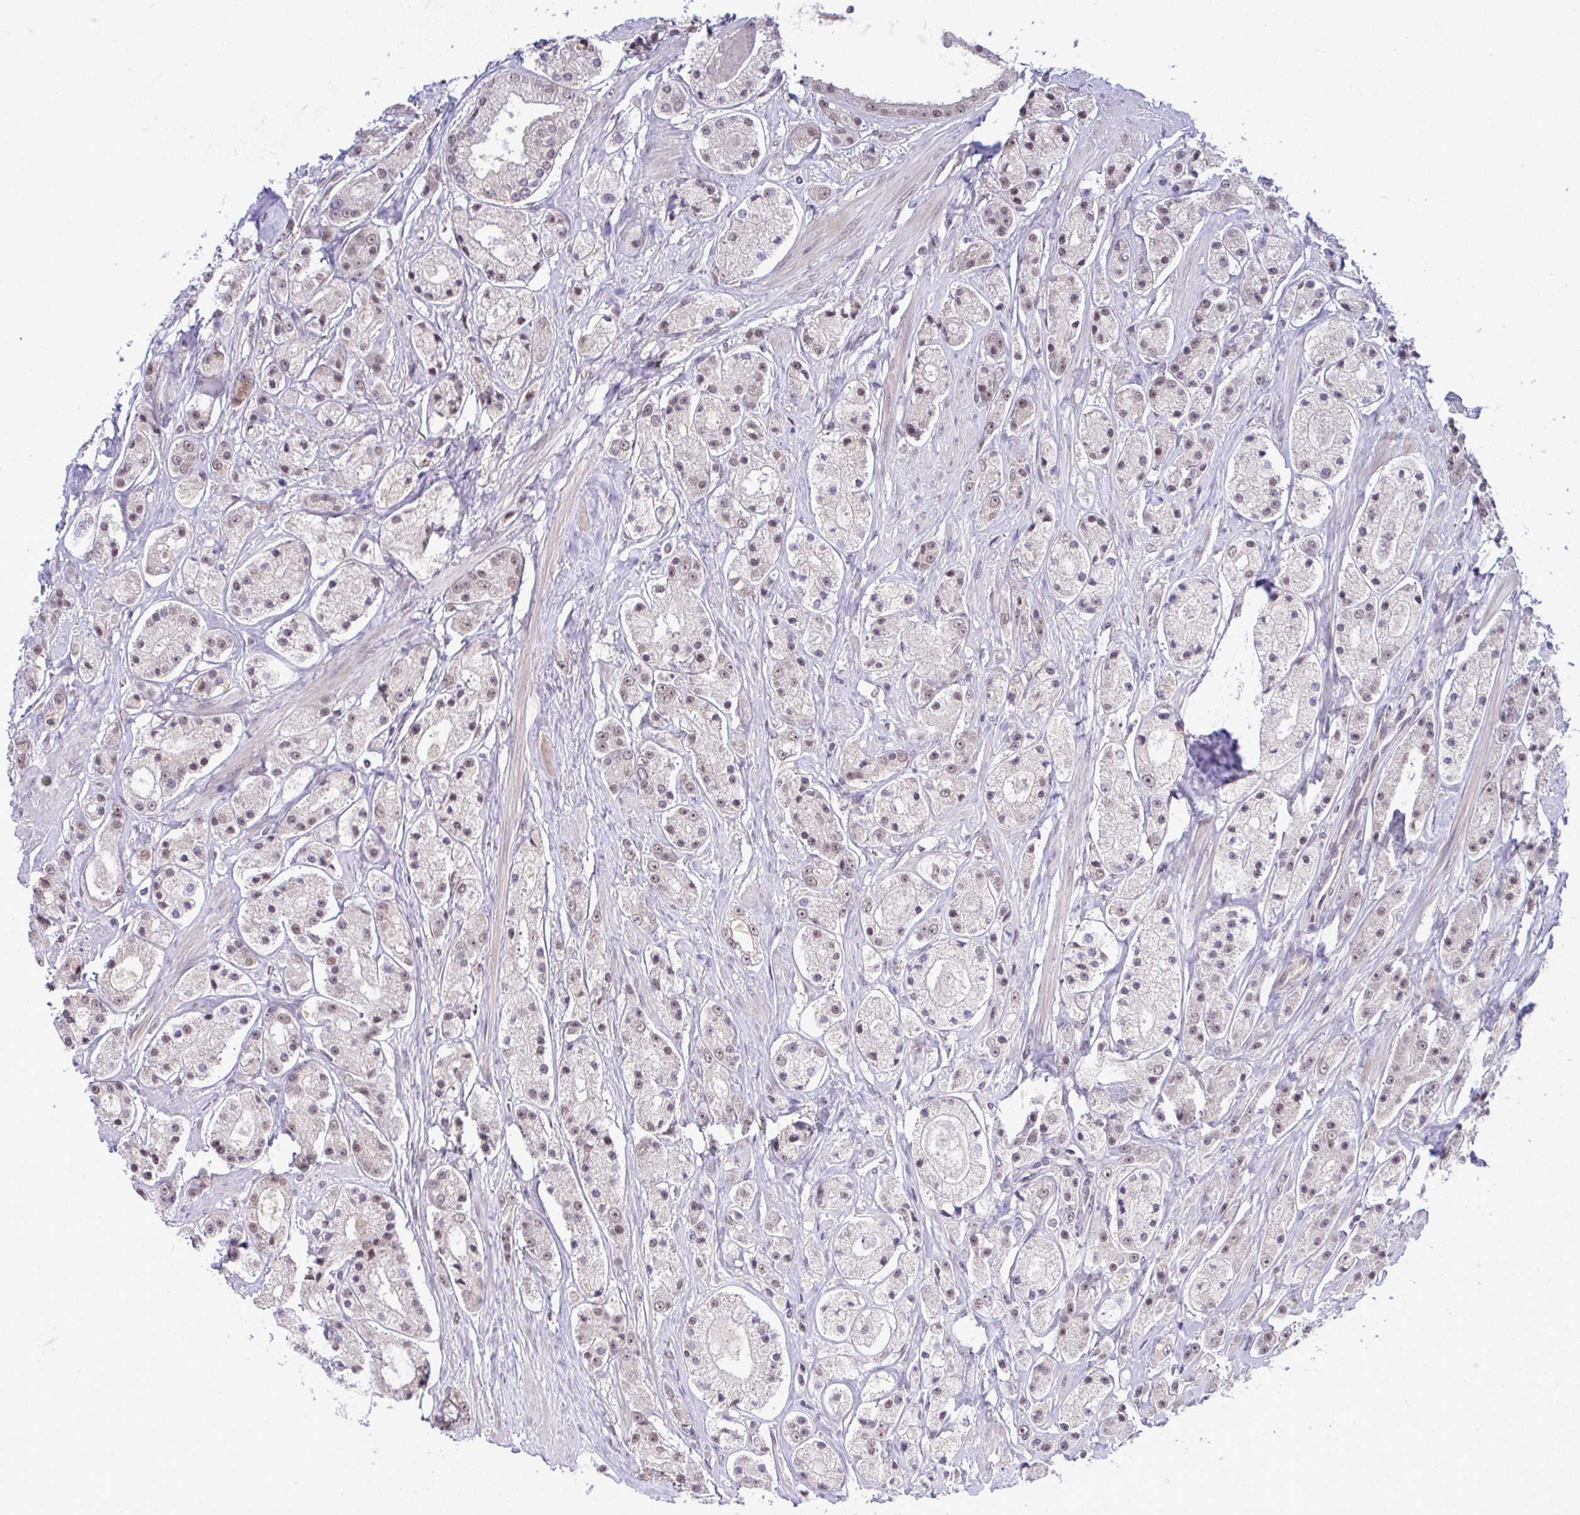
{"staining": {"intensity": "weak", "quantity": "25%-75%", "location": "nuclear"}, "tissue": "prostate cancer", "cell_type": "Tumor cells", "image_type": "cancer", "snomed": [{"axis": "morphology", "description": "Adenocarcinoma, High grade"}, {"axis": "topography", "description": "Prostate"}], "caption": "Weak nuclear protein staining is appreciated in about 25%-75% of tumor cells in prostate cancer (high-grade adenocarcinoma). (brown staining indicates protein expression, while blue staining denotes nuclei).", "gene": "C9orf64", "patient": {"sex": "male", "age": 67}}